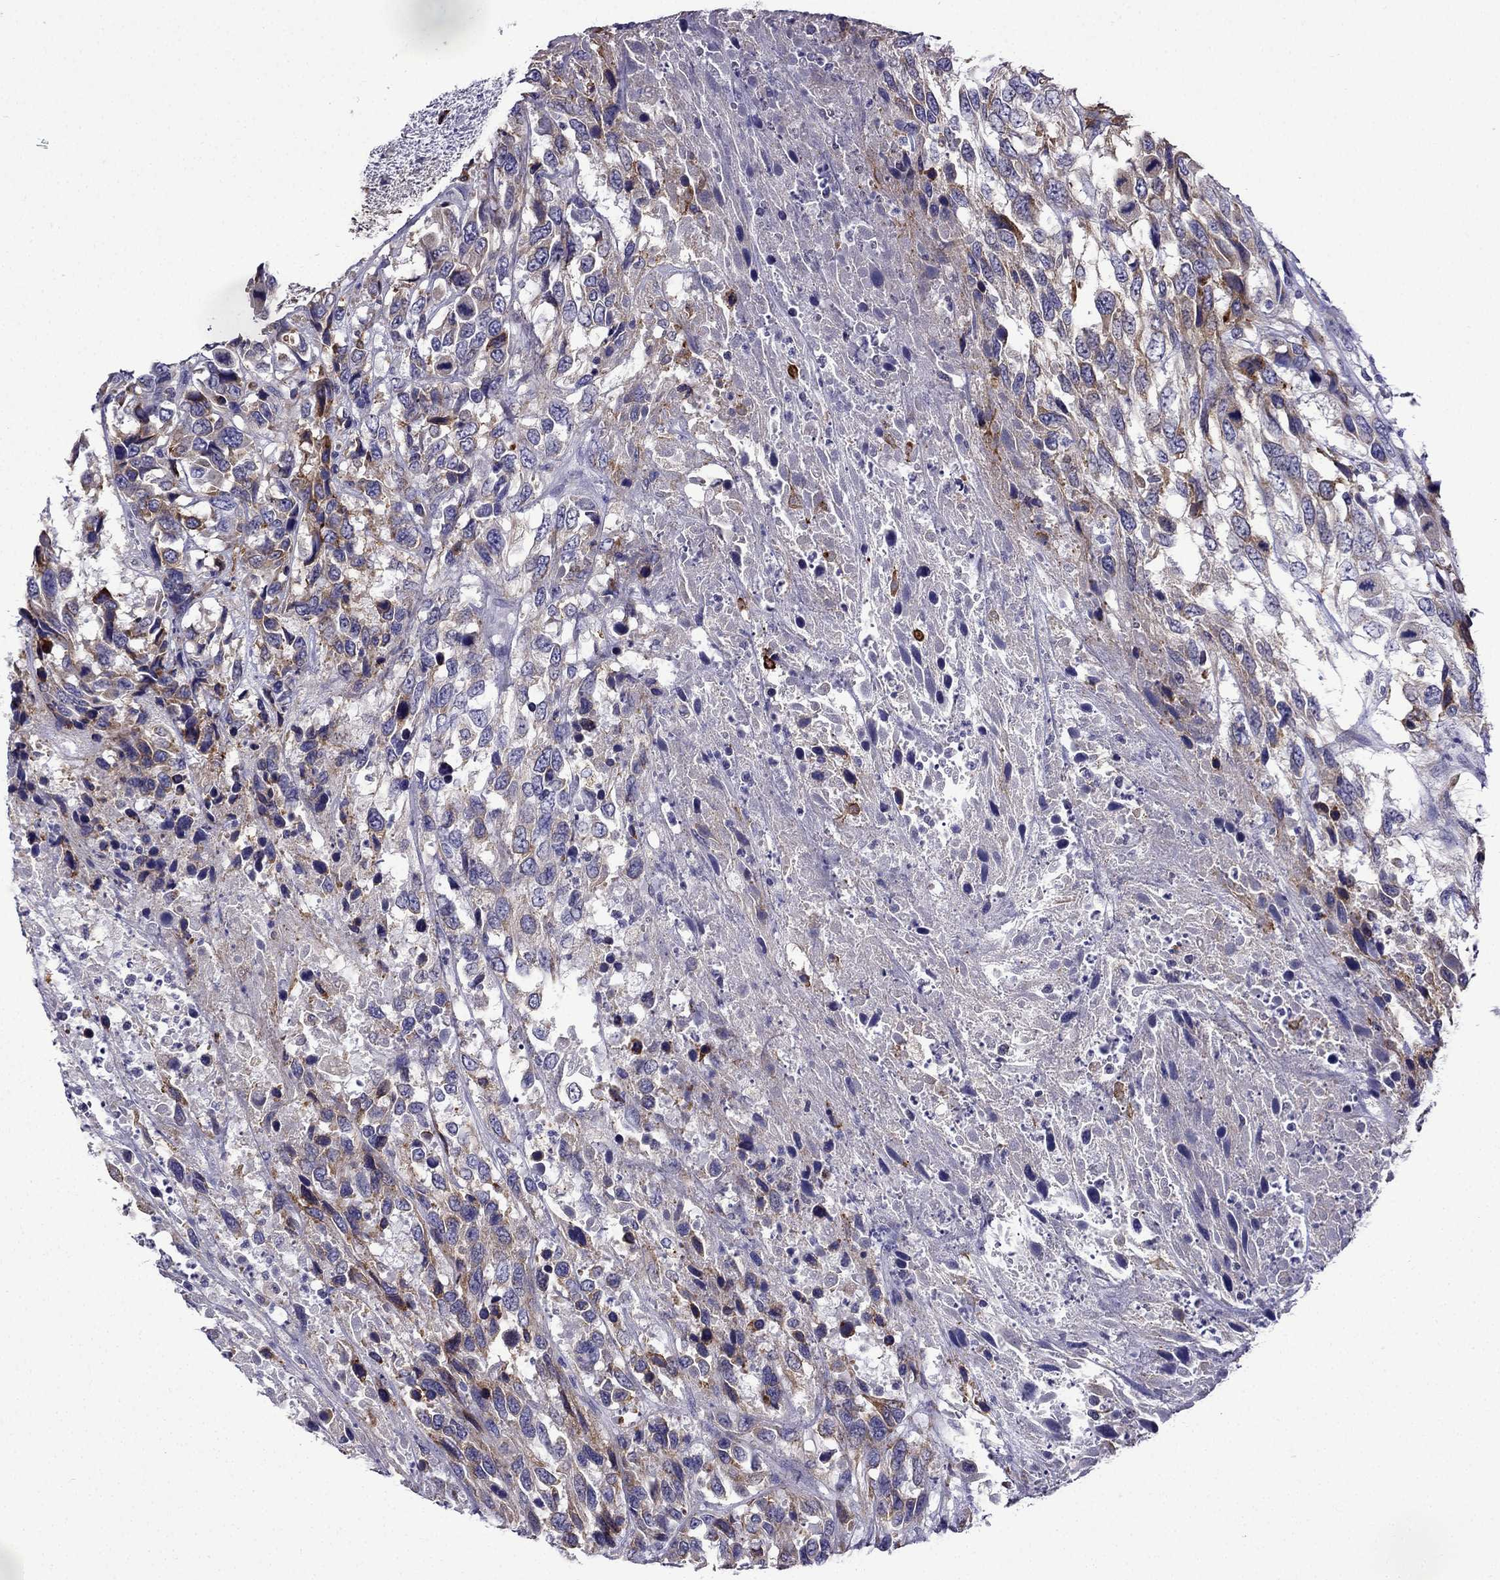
{"staining": {"intensity": "moderate", "quantity": "25%-75%", "location": "cytoplasmic/membranous"}, "tissue": "urothelial cancer", "cell_type": "Tumor cells", "image_type": "cancer", "snomed": [{"axis": "morphology", "description": "Urothelial carcinoma, High grade"}, {"axis": "topography", "description": "Urinary bladder"}], "caption": "IHC (DAB (3,3'-diaminobenzidine)) staining of urothelial cancer demonstrates moderate cytoplasmic/membranous protein expression in approximately 25%-75% of tumor cells.", "gene": "TSSK4", "patient": {"sex": "female", "age": 70}}